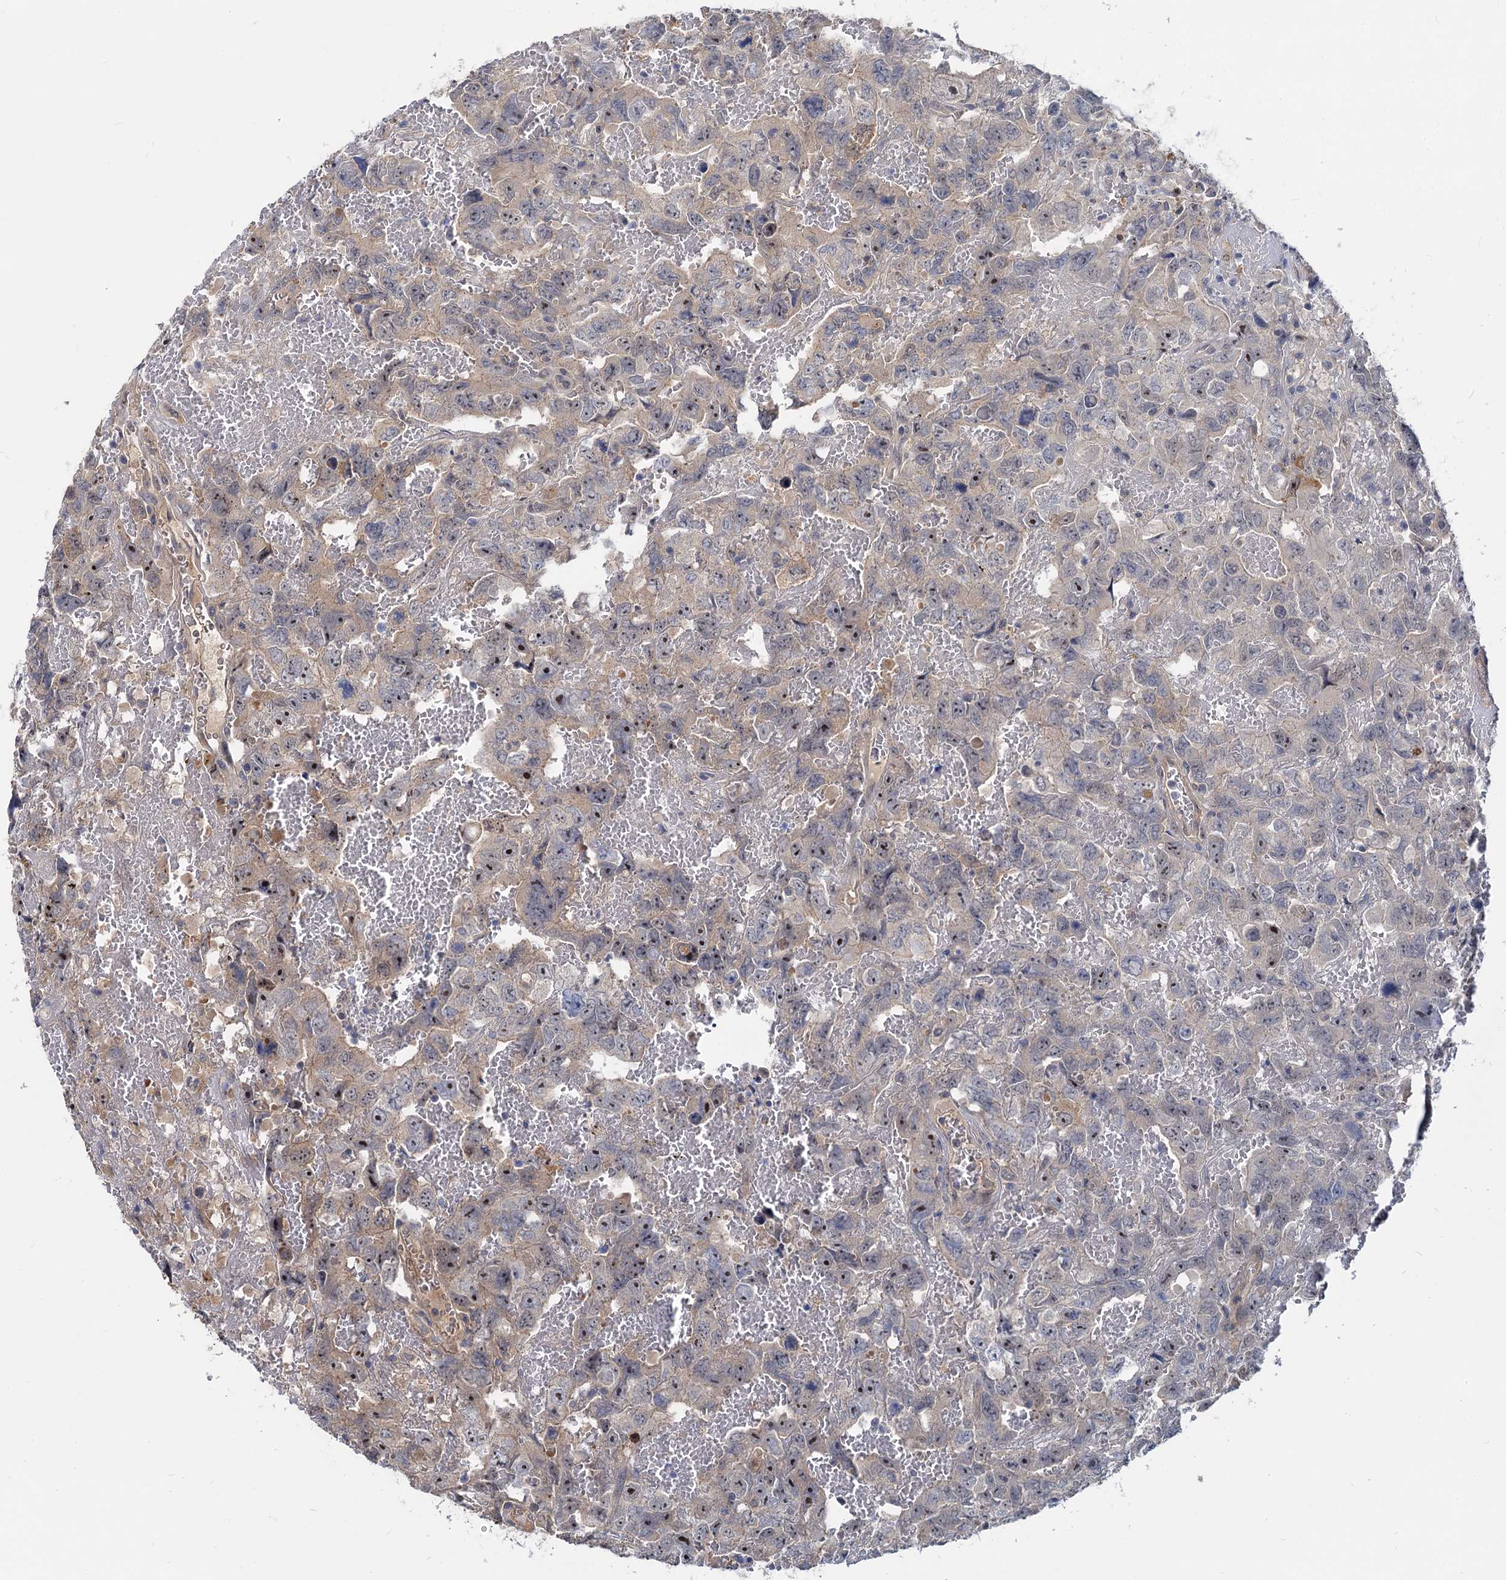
{"staining": {"intensity": "moderate", "quantity": "25%-75%", "location": "nuclear"}, "tissue": "testis cancer", "cell_type": "Tumor cells", "image_type": "cancer", "snomed": [{"axis": "morphology", "description": "Carcinoma, Embryonal, NOS"}, {"axis": "topography", "description": "Testis"}], "caption": "A high-resolution image shows immunohistochemistry staining of testis cancer (embryonal carcinoma), which shows moderate nuclear staining in approximately 25%-75% of tumor cells.", "gene": "SNX15", "patient": {"sex": "male", "age": 45}}